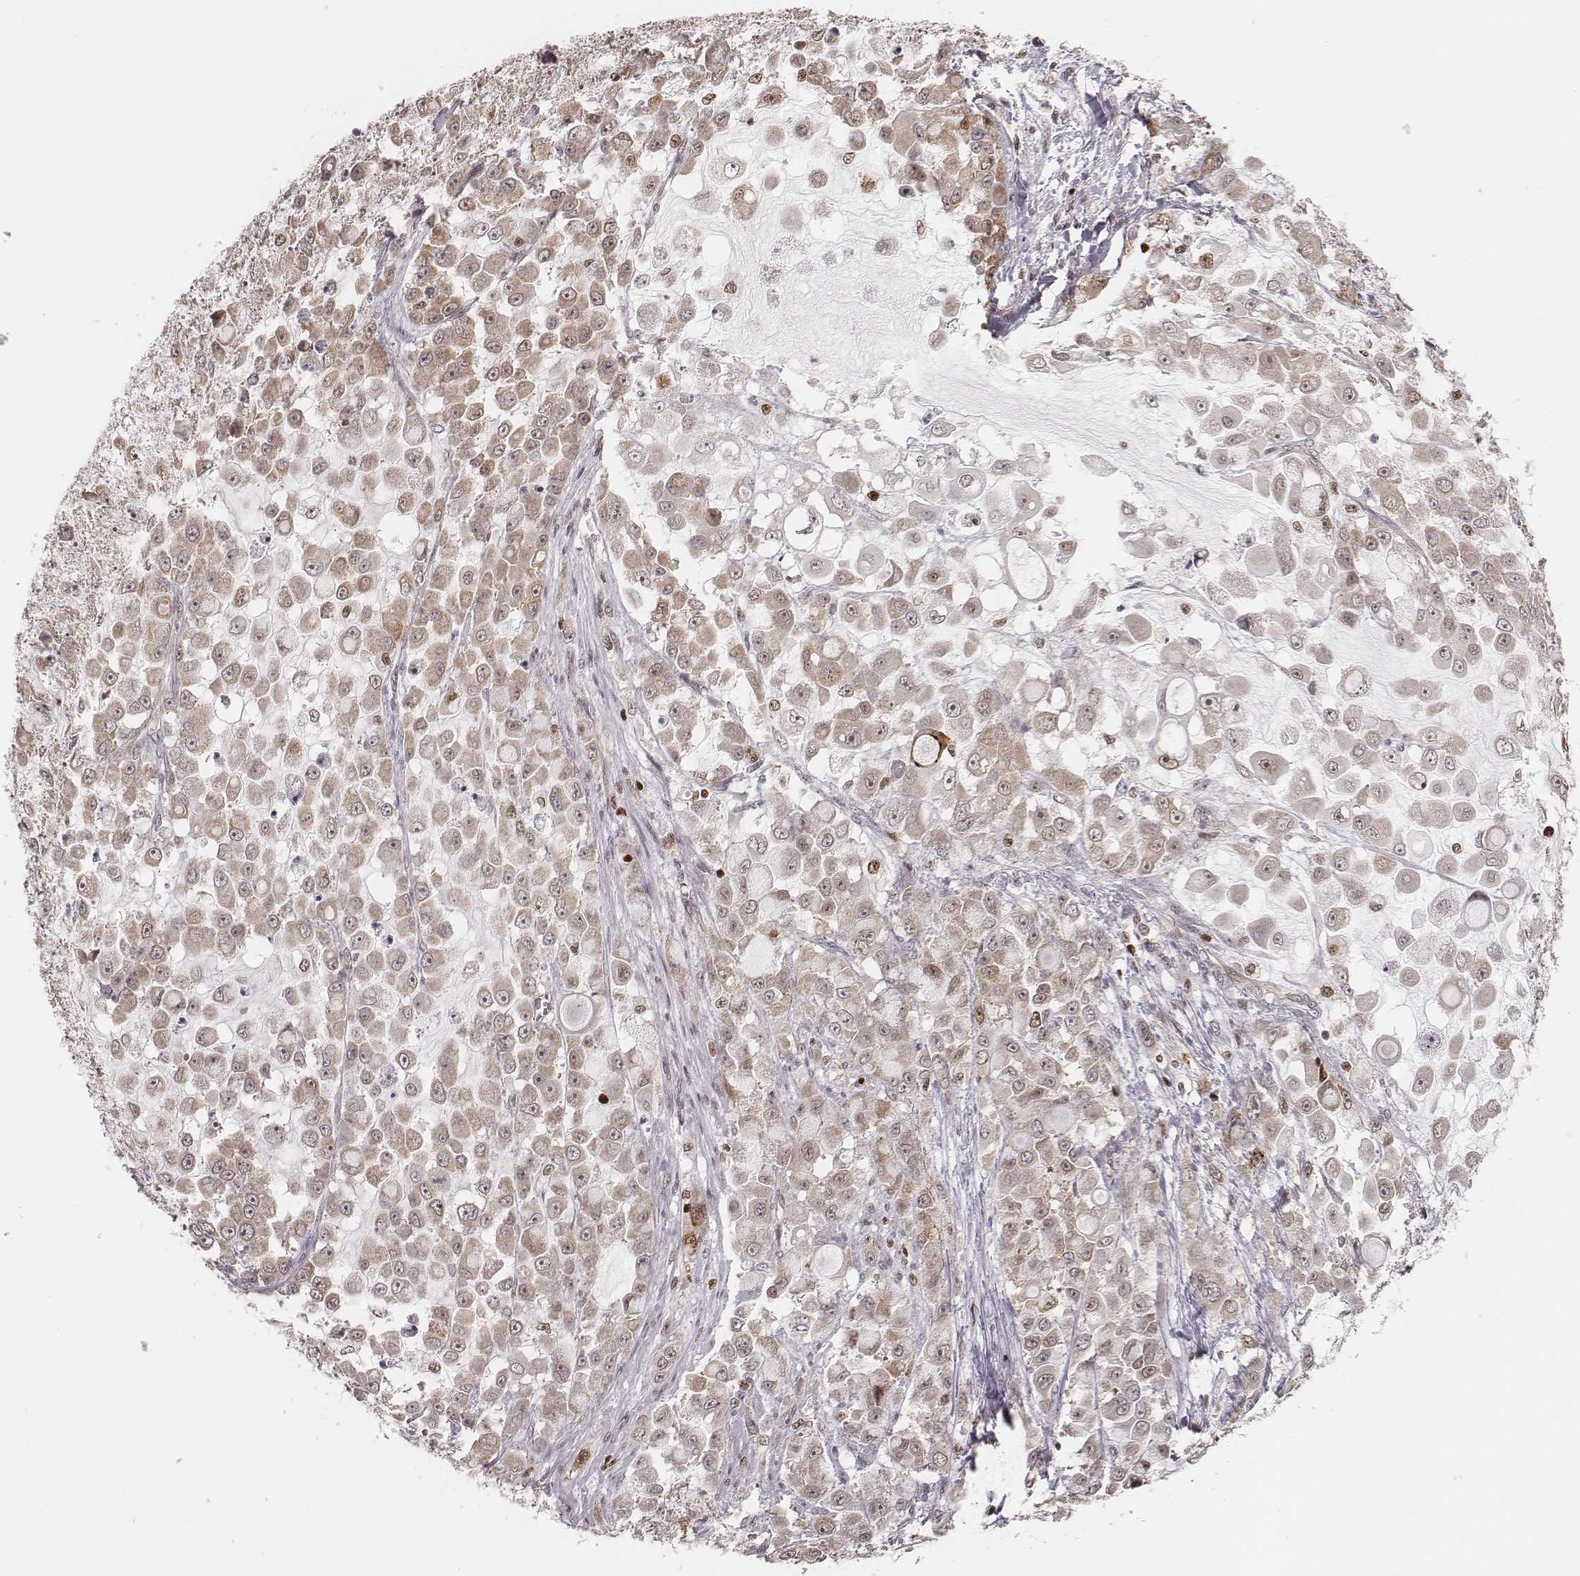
{"staining": {"intensity": "weak", "quantity": "25%-75%", "location": "cytoplasmic/membranous,nuclear"}, "tissue": "stomach cancer", "cell_type": "Tumor cells", "image_type": "cancer", "snomed": [{"axis": "morphology", "description": "Adenocarcinoma, NOS"}, {"axis": "topography", "description": "Stomach"}], "caption": "Protein expression by IHC shows weak cytoplasmic/membranous and nuclear expression in approximately 25%-75% of tumor cells in stomach cancer (adenocarcinoma). Immunohistochemistry (ihc) stains the protein of interest in brown and the nuclei are stained blue.", "gene": "WDR59", "patient": {"sex": "female", "age": 76}}